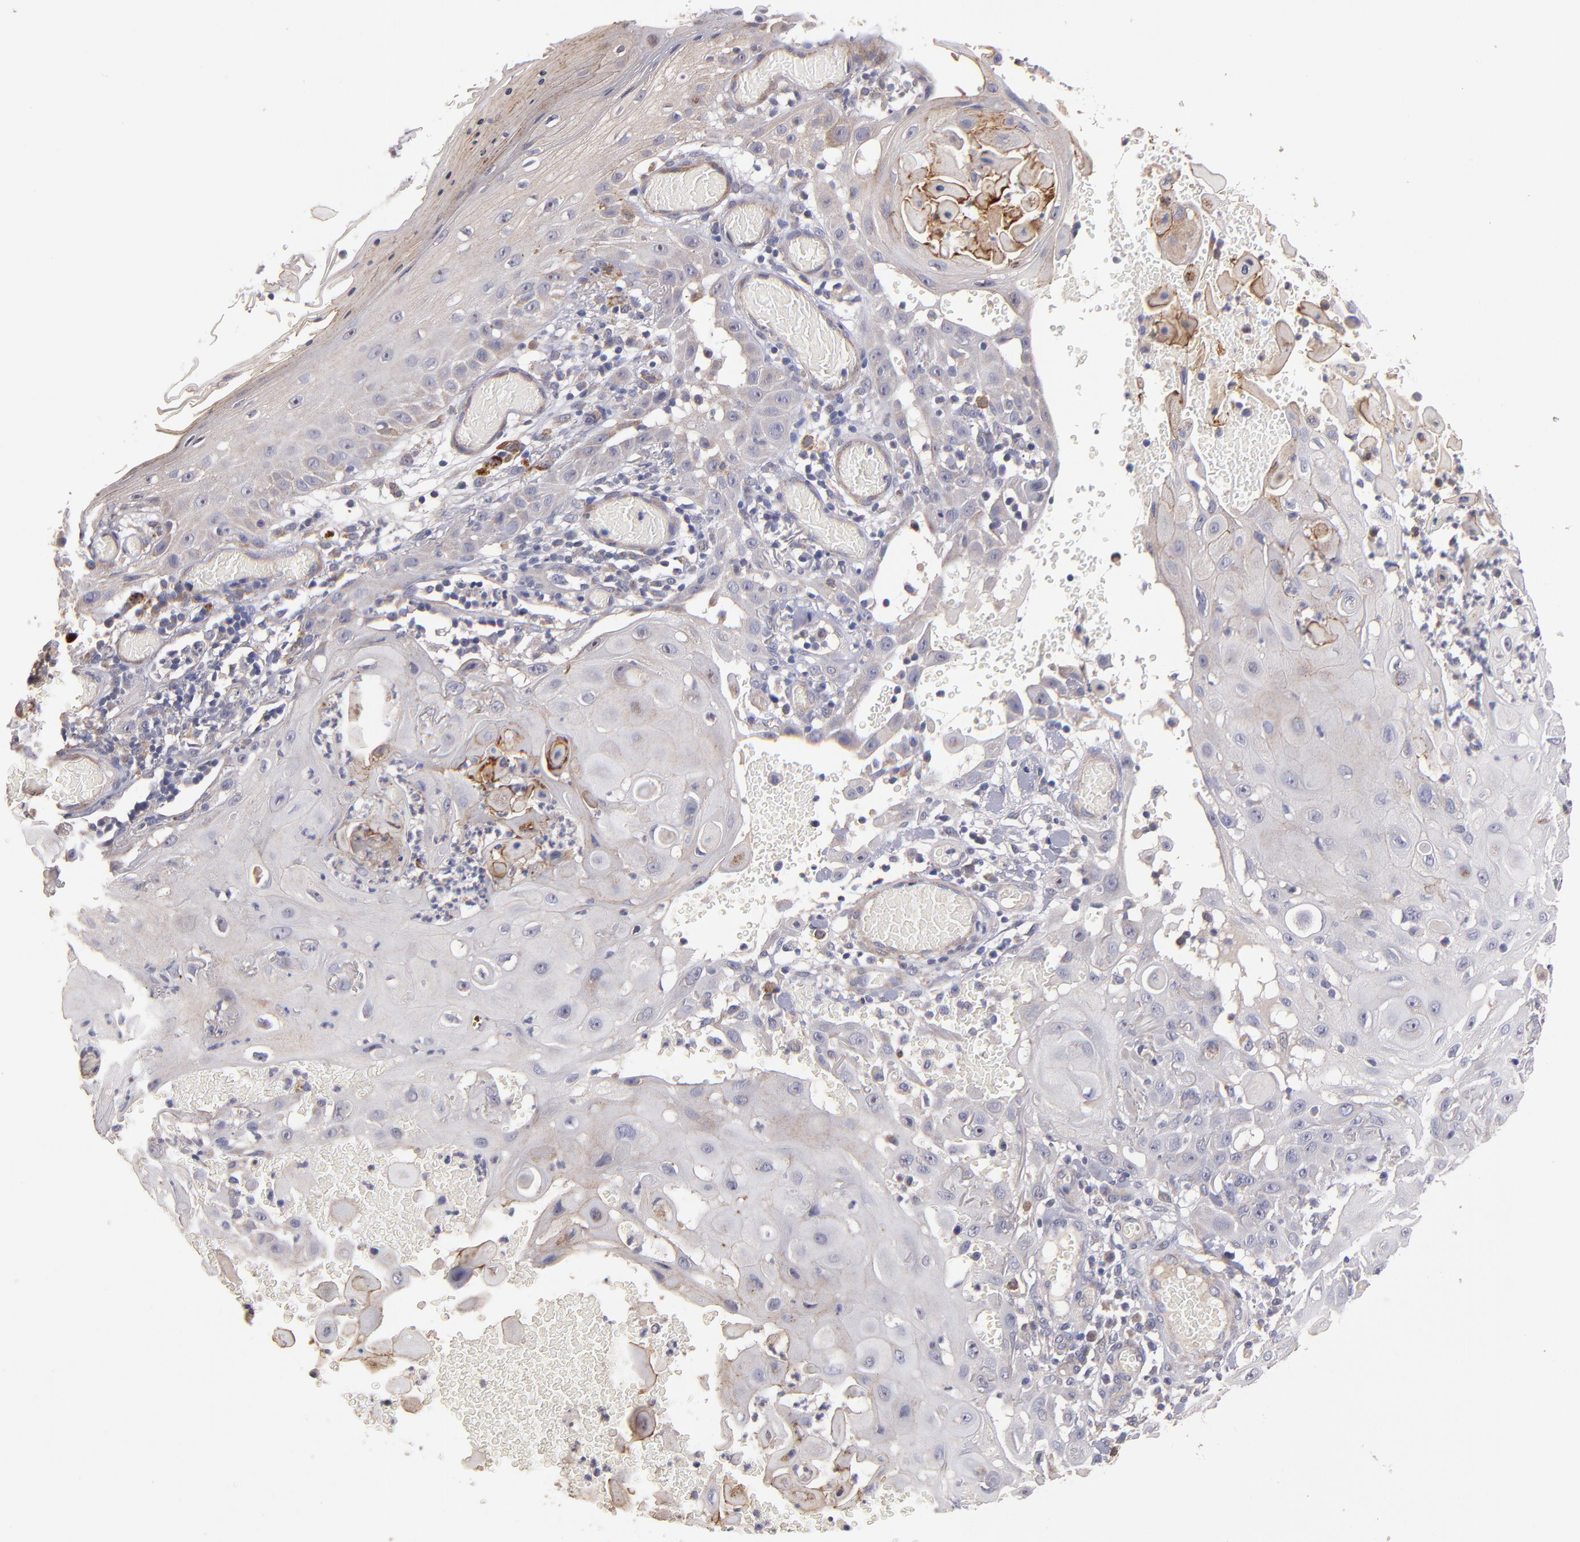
{"staining": {"intensity": "moderate", "quantity": "<25%", "location": "cytoplasmic/membranous"}, "tissue": "skin cancer", "cell_type": "Tumor cells", "image_type": "cancer", "snomed": [{"axis": "morphology", "description": "Squamous cell carcinoma, NOS"}, {"axis": "topography", "description": "Skin"}], "caption": "Brown immunohistochemical staining in skin squamous cell carcinoma shows moderate cytoplasmic/membranous staining in approximately <25% of tumor cells.", "gene": "MAGEE1", "patient": {"sex": "male", "age": 24}}